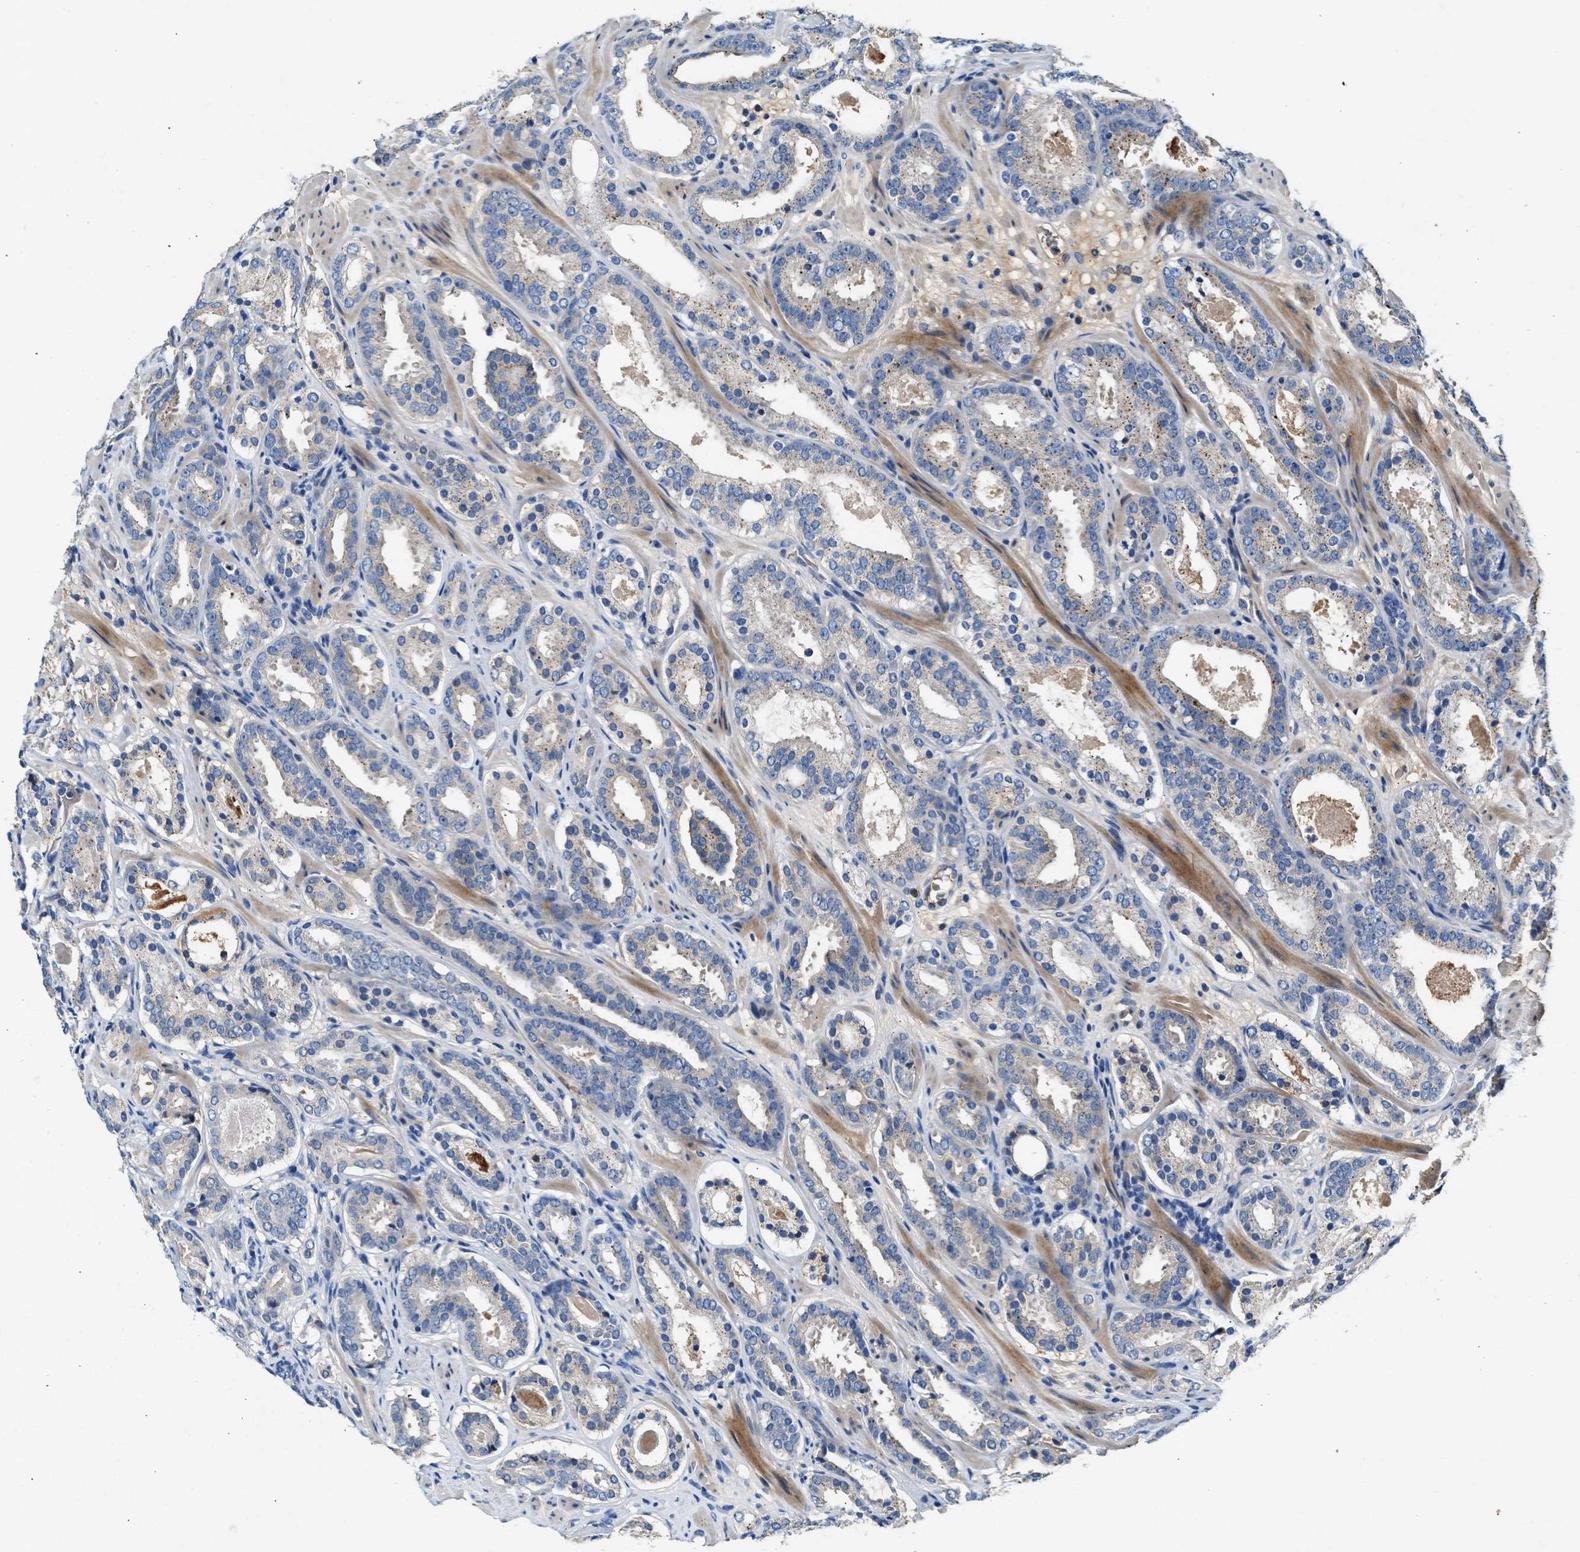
{"staining": {"intensity": "weak", "quantity": "<25%", "location": "cytoplasmic/membranous"}, "tissue": "prostate cancer", "cell_type": "Tumor cells", "image_type": "cancer", "snomed": [{"axis": "morphology", "description": "Adenocarcinoma, Low grade"}, {"axis": "topography", "description": "Prostate"}], "caption": "High power microscopy histopathology image of an IHC histopathology image of prostate cancer (adenocarcinoma (low-grade)), revealing no significant staining in tumor cells.", "gene": "RWDD2B", "patient": {"sex": "male", "age": 69}}